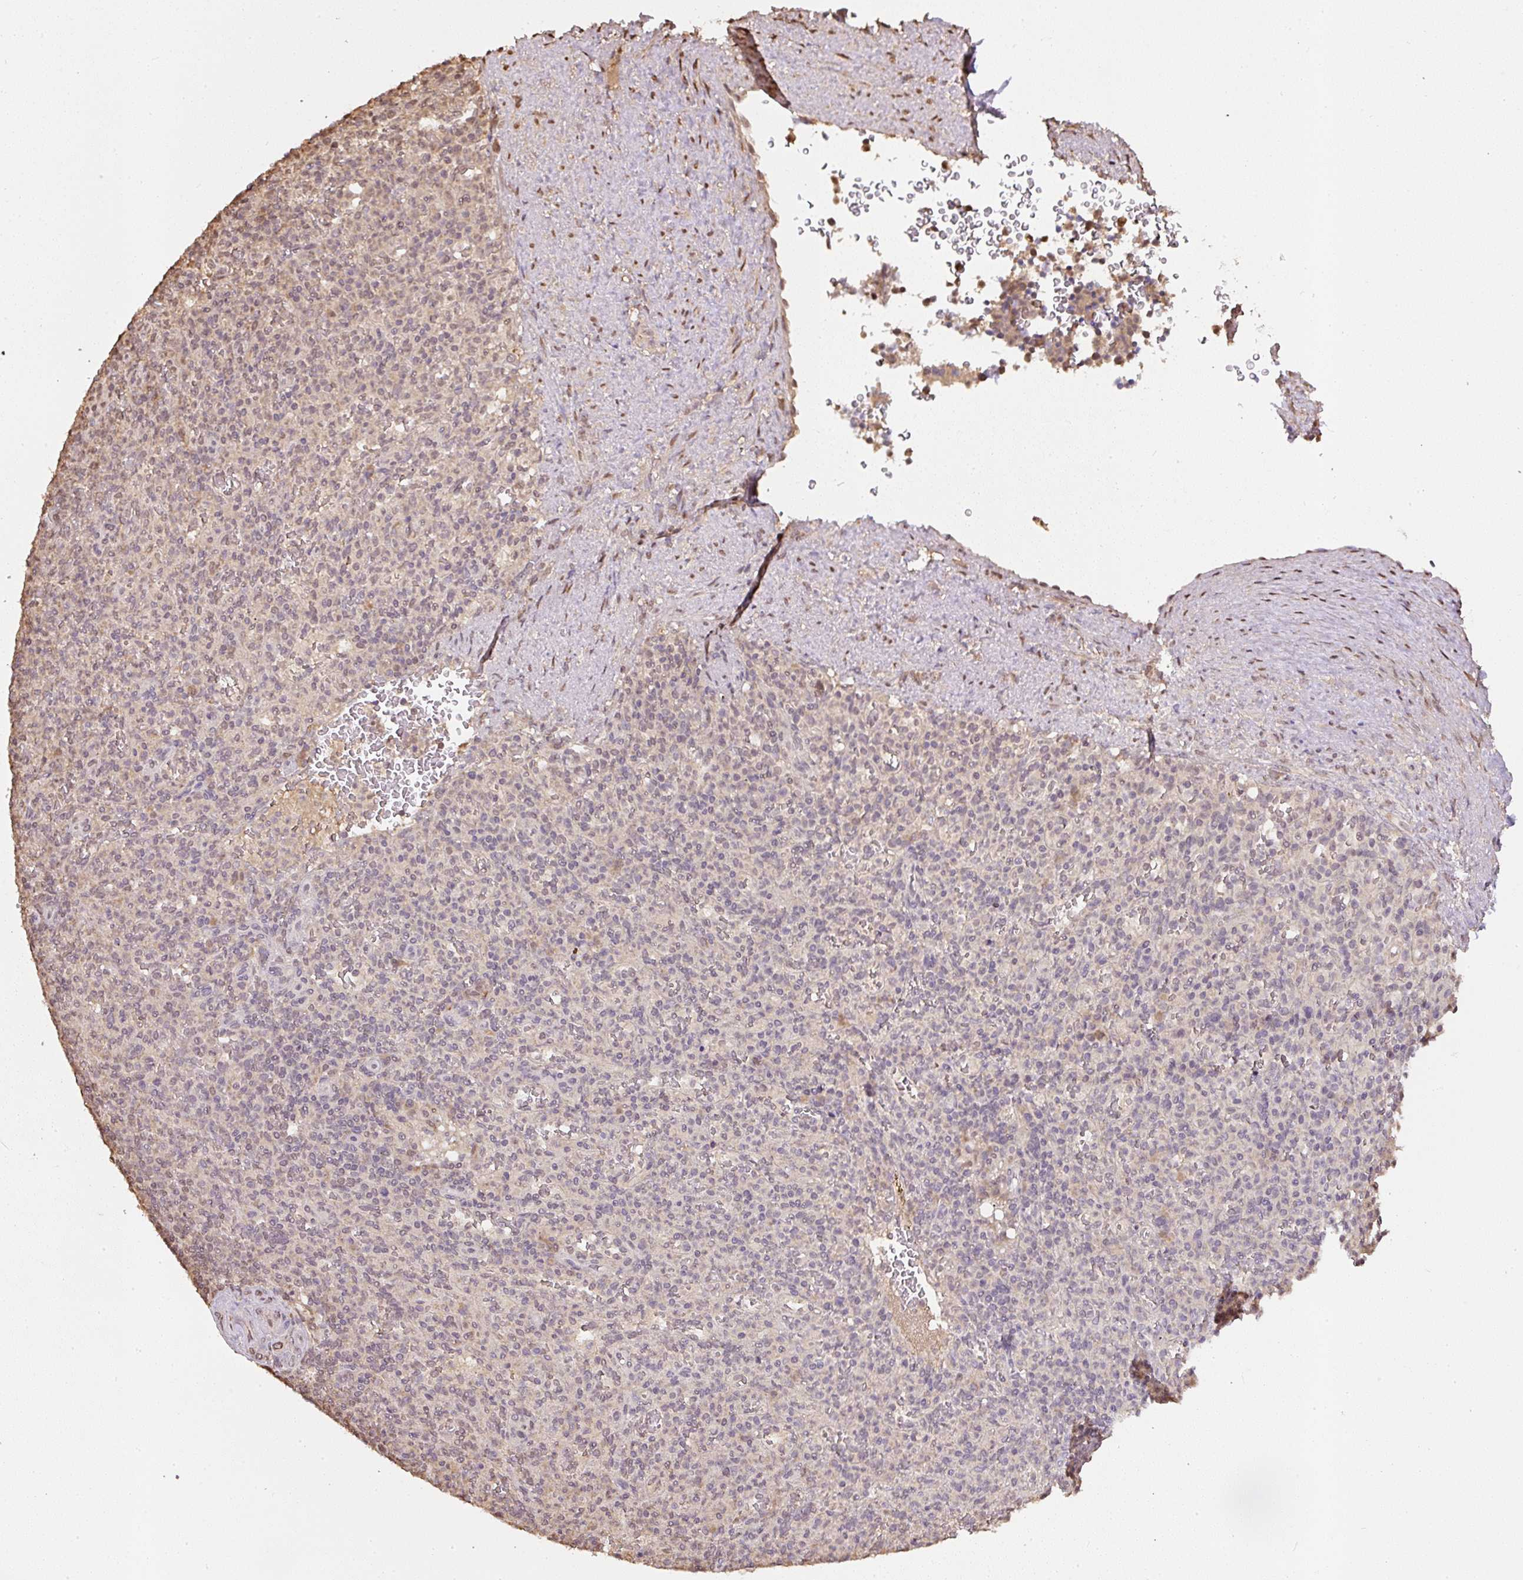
{"staining": {"intensity": "weak", "quantity": "25%-75%", "location": "nuclear"}, "tissue": "spleen", "cell_type": "Cells in red pulp", "image_type": "normal", "snomed": [{"axis": "morphology", "description": "Normal tissue, NOS"}, {"axis": "topography", "description": "Spleen"}], "caption": "Immunohistochemical staining of unremarkable human spleen exhibits 25%-75% levels of weak nuclear protein staining in approximately 25%-75% of cells in red pulp.", "gene": "TMEM170B", "patient": {"sex": "female", "age": 74}}